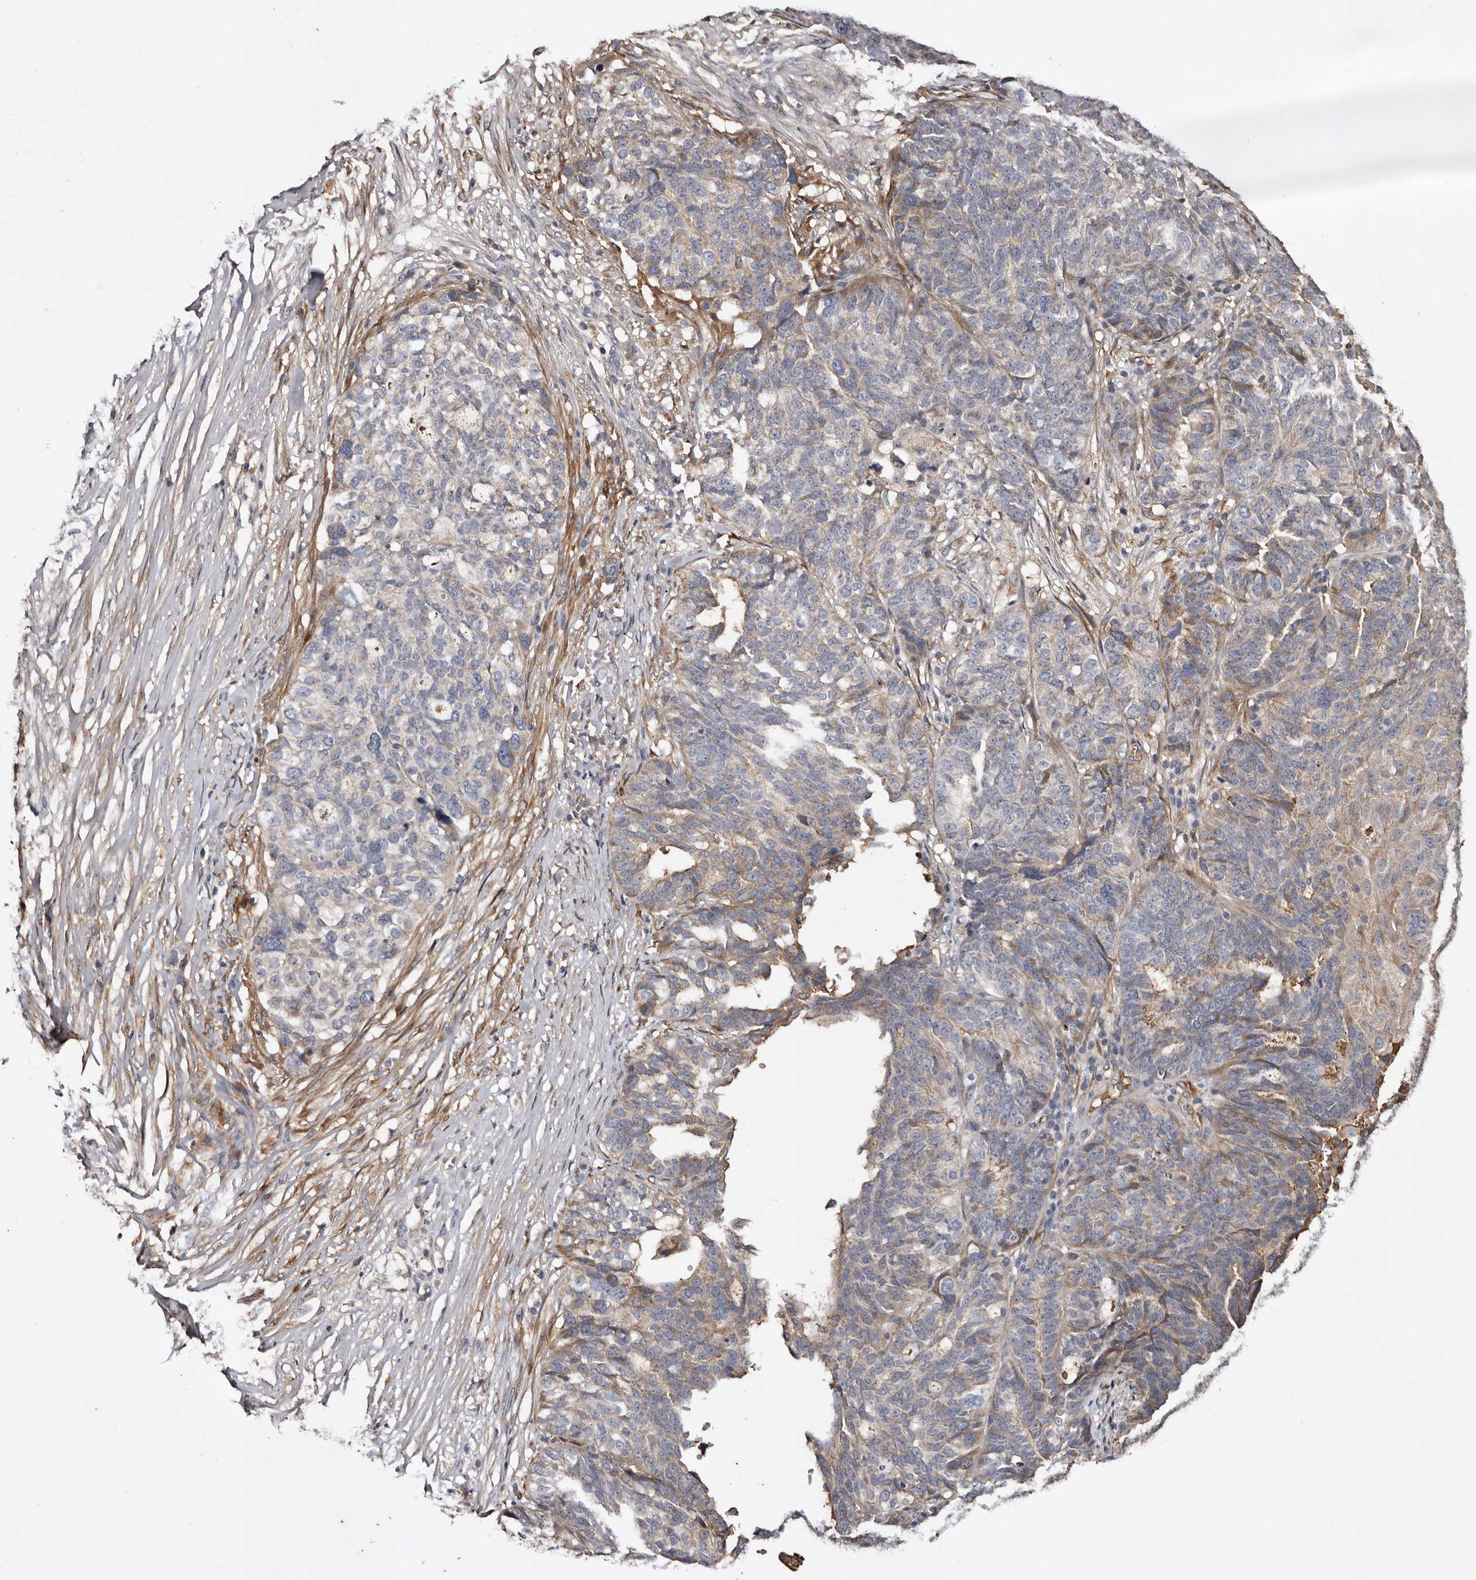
{"staining": {"intensity": "moderate", "quantity": "<25%", "location": "cytoplasmic/membranous"}, "tissue": "ovarian cancer", "cell_type": "Tumor cells", "image_type": "cancer", "snomed": [{"axis": "morphology", "description": "Cystadenocarcinoma, serous, NOS"}, {"axis": "topography", "description": "Ovary"}], "caption": "The immunohistochemical stain labels moderate cytoplasmic/membranous staining in tumor cells of ovarian cancer tissue. The protein of interest is shown in brown color, while the nuclei are stained blue.", "gene": "CYP1B1", "patient": {"sex": "female", "age": 59}}